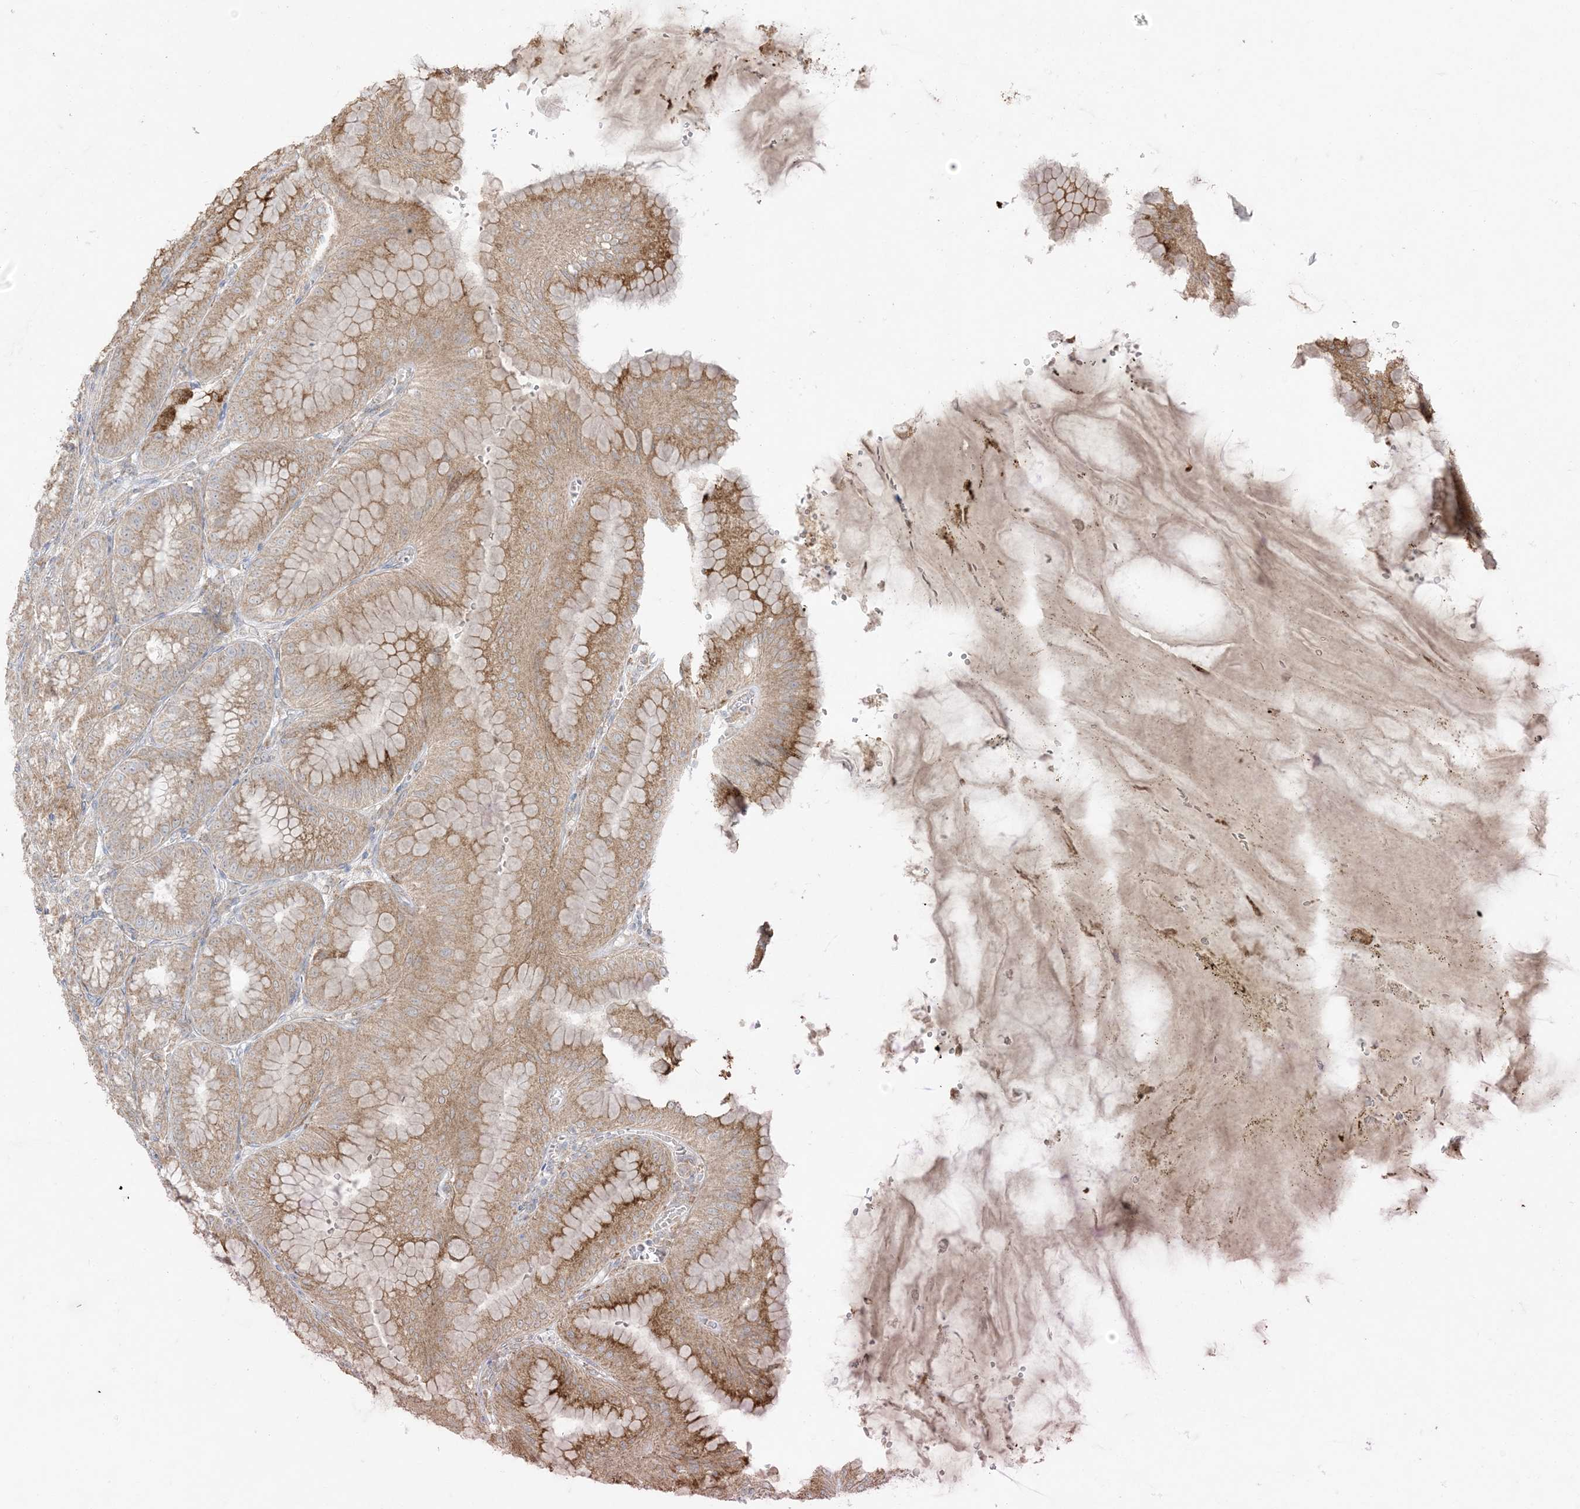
{"staining": {"intensity": "moderate", "quantity": ">75%", "location": "cytoplasmic/membranous"}, "tissue": "stomach", "cell_type": "Glandular cells", "image_type": "normal", "snomed": [{"axis": "morphology", "description": "Normal tissue, NOS"}, {"axis": "topography", "description": "Stomach, lower"}], "caption": "Immunohistochemical staining of normal stomach shows moderate cytoplasmic/membranous protein positivity in about >75% of glandular cells. (IHC, brightfield microscopy, high magnification).", "gene": "ODC1", "patient": {"sex": "male", "age": 71}}